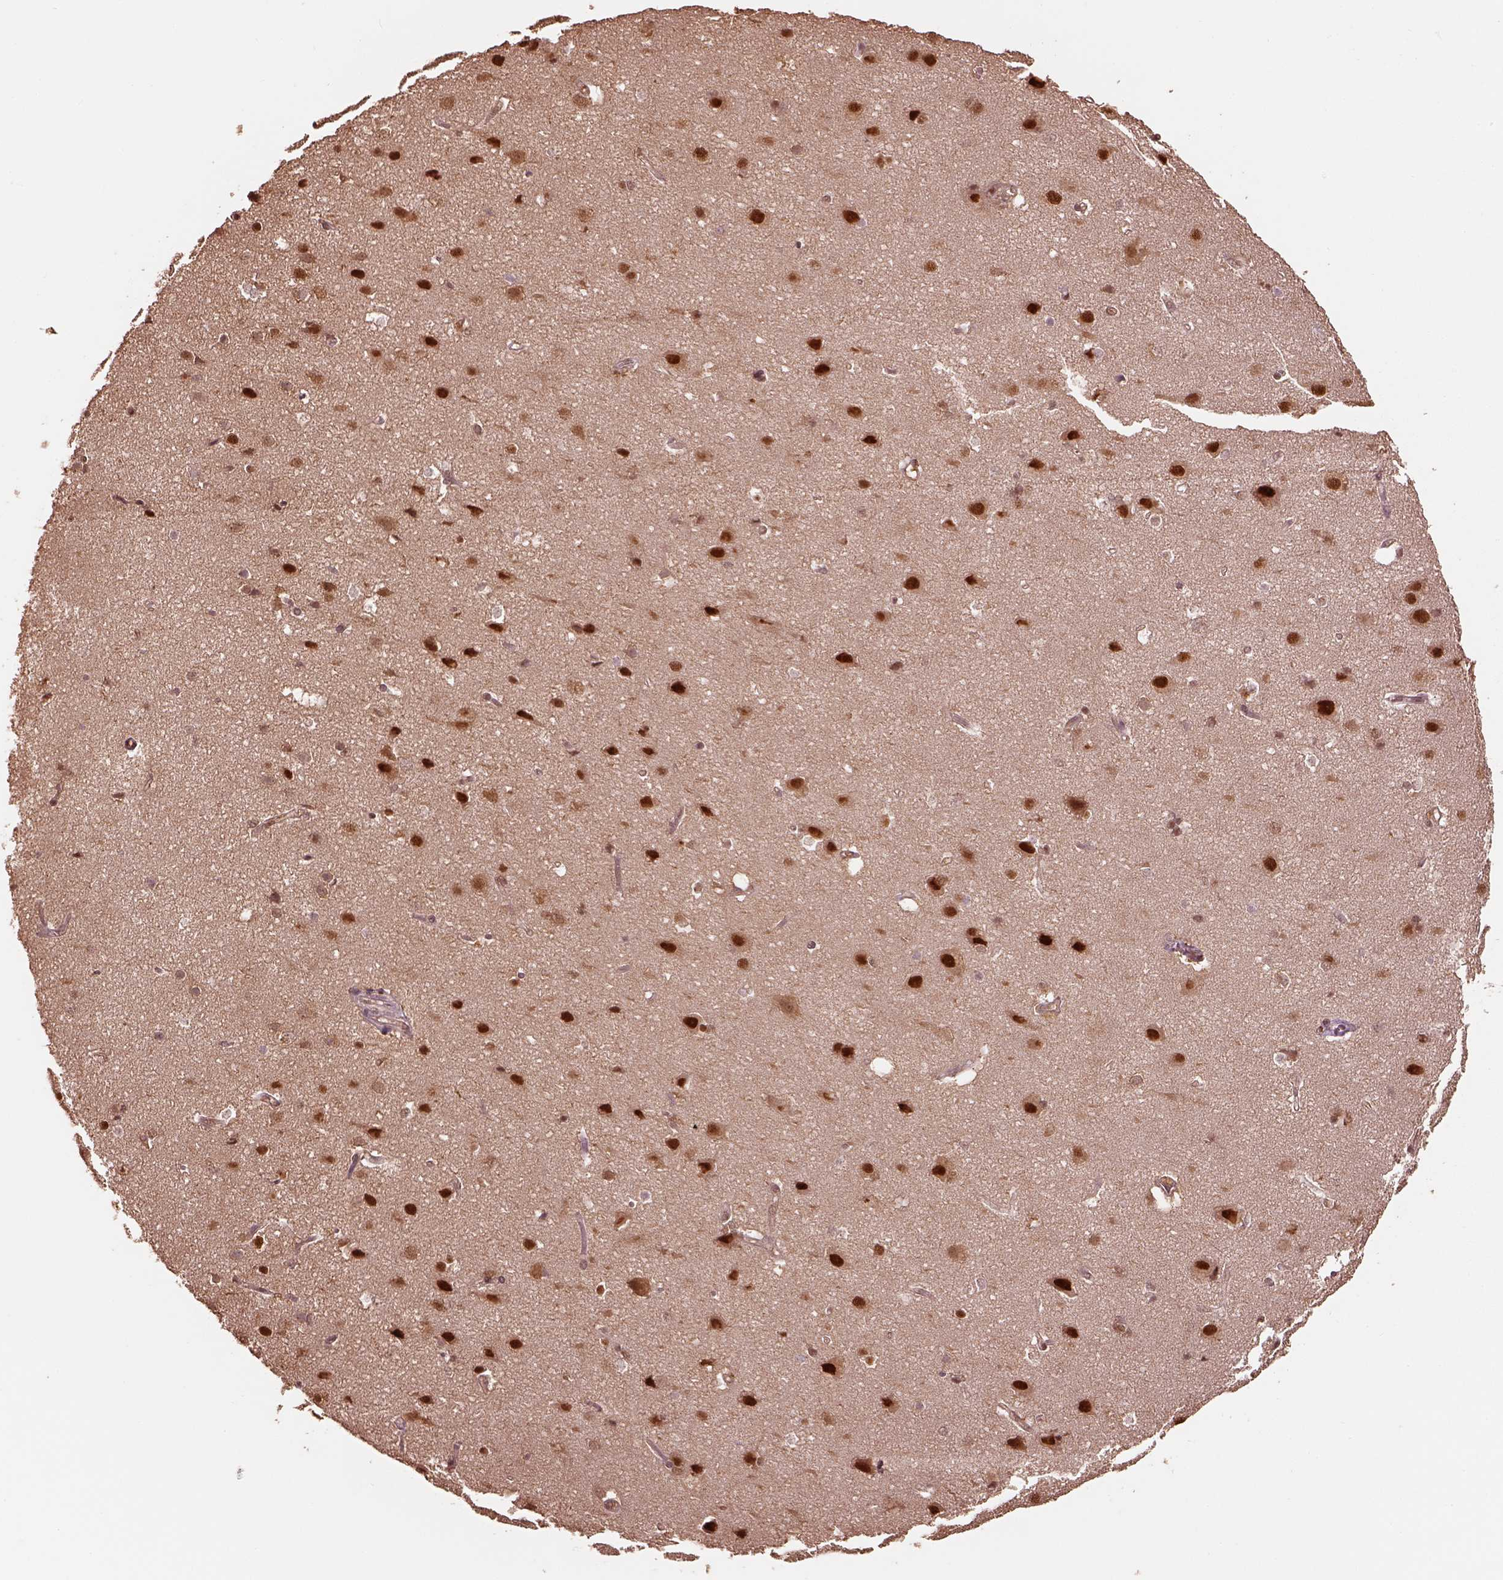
{"staining": {"intensity": "negative", "quantity": "none", "location": "none"}, "tissue": "cerebral cortex", "cell_type": "Endothelial cells", "image_type": "normal", "snomed": [{"axis": "morphology", "description": "Normal tissue, NOS"}, {"axis": "topography", "description": "Cerebral cortex"}], "caption": "Immunohistochemistry (IHC) histopathology image of benign cerebral cortex stained for a protein (brown), which displays no positivity in endothelial cells. The staining is performed using DAB (3,3'-diaminobenzidine) brown chromogen with nuclei counter-stained in using hematoxylin.", "gene": "PSMC5", "patient": {"sex": "male", "age": 37}}